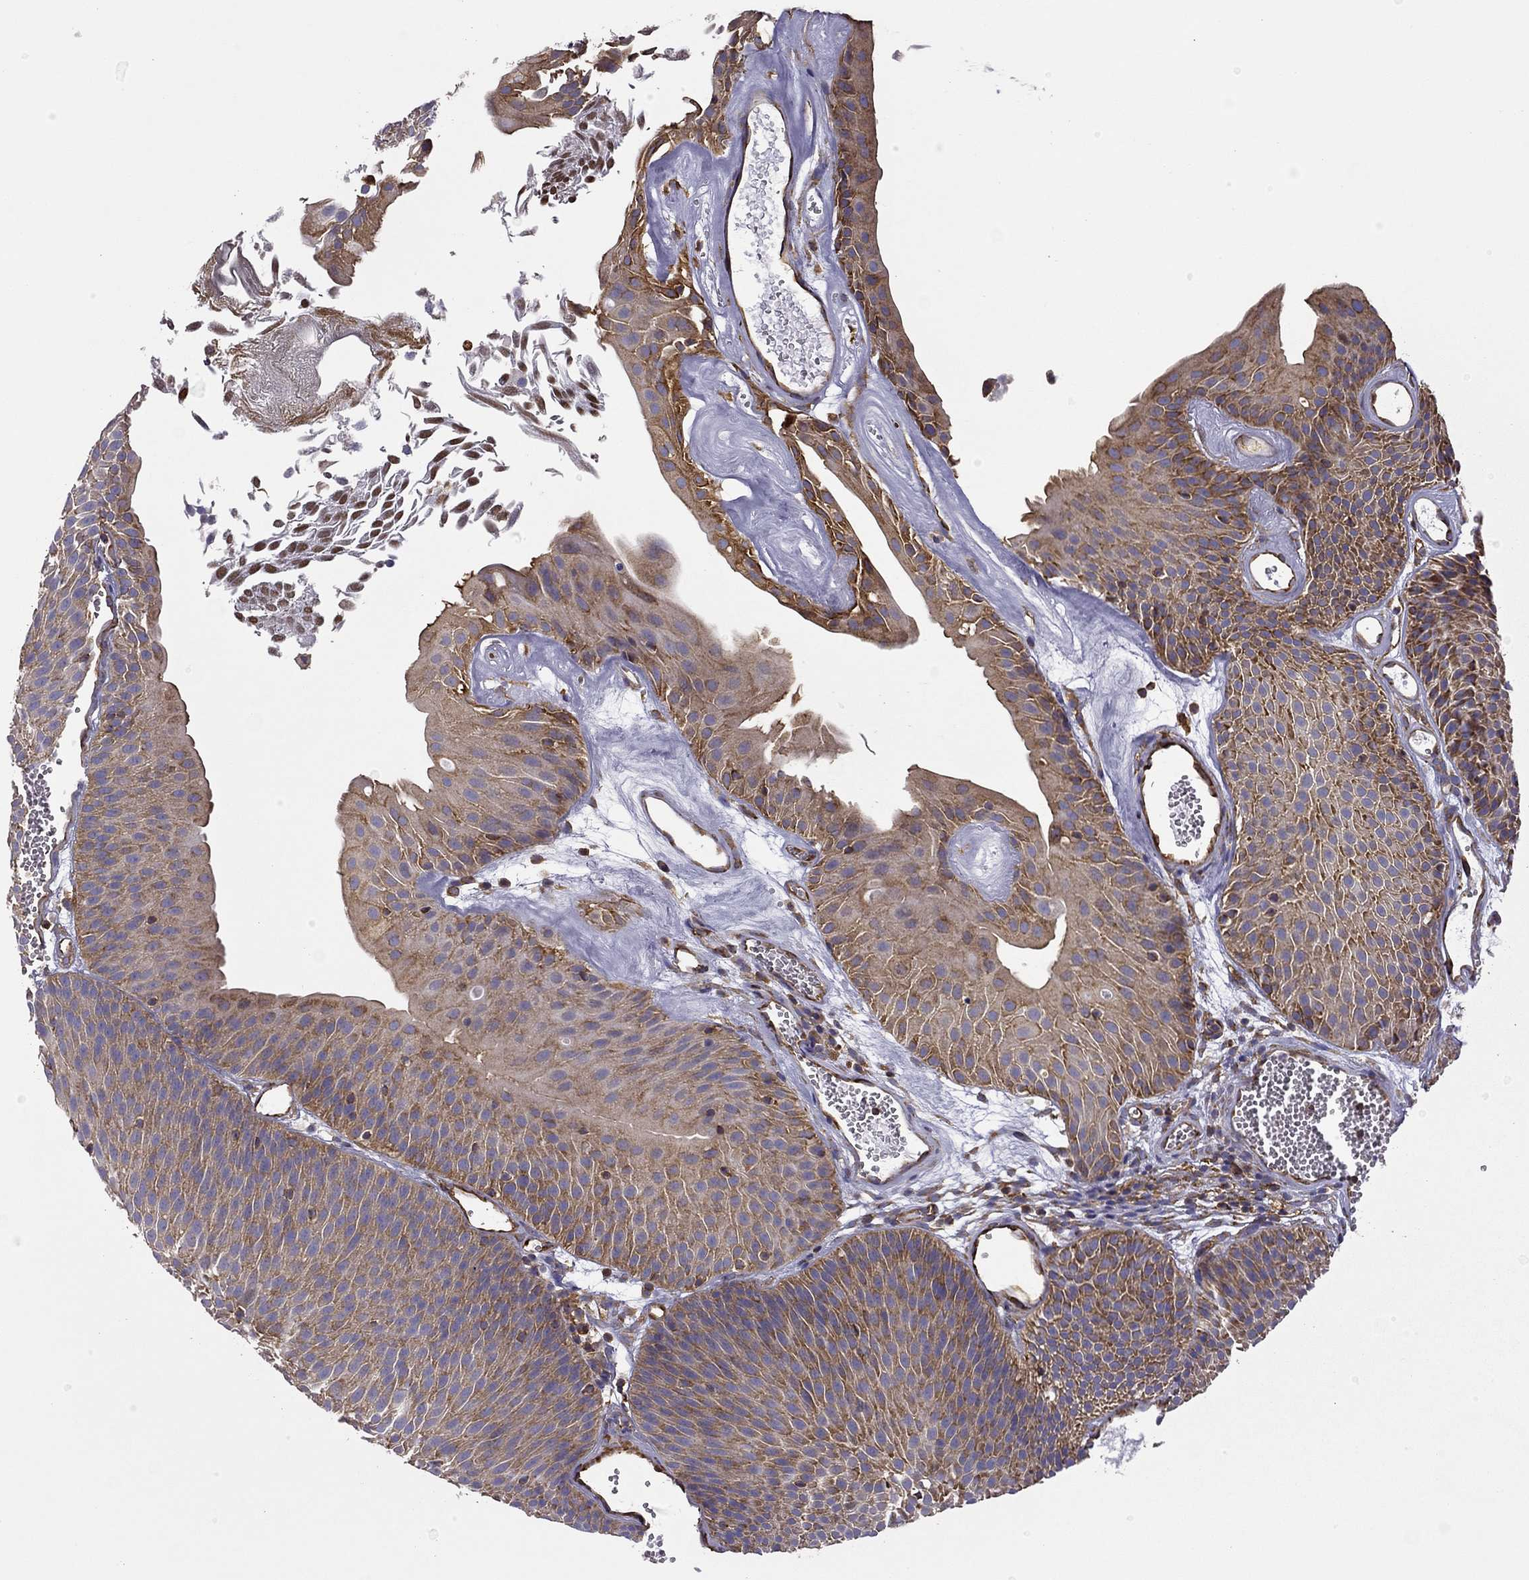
{"staining": {"intensity": "moderate", "quantity": ">75%", "location": "cytoplasmic/membranous"}, "tissue": "urothelial cancer", "cell_type": "Tumor cells", "image_type": "cancer", "snomed": [{"axis": "morphology", "description": "Urothelial carcinoma, Low grade"}, {"axis": "topography", "description": "Urinary bladder"}], "caption": "A high-resolution histopathology image shows immunohistochemistry staining of low-grade urothelial carcinoma, which reveals moderate cytoplasmic/membranous staining in about >75% of tumor cells.", "gene": "MAP4", "patient": {"sex": "male", "age": 52}}